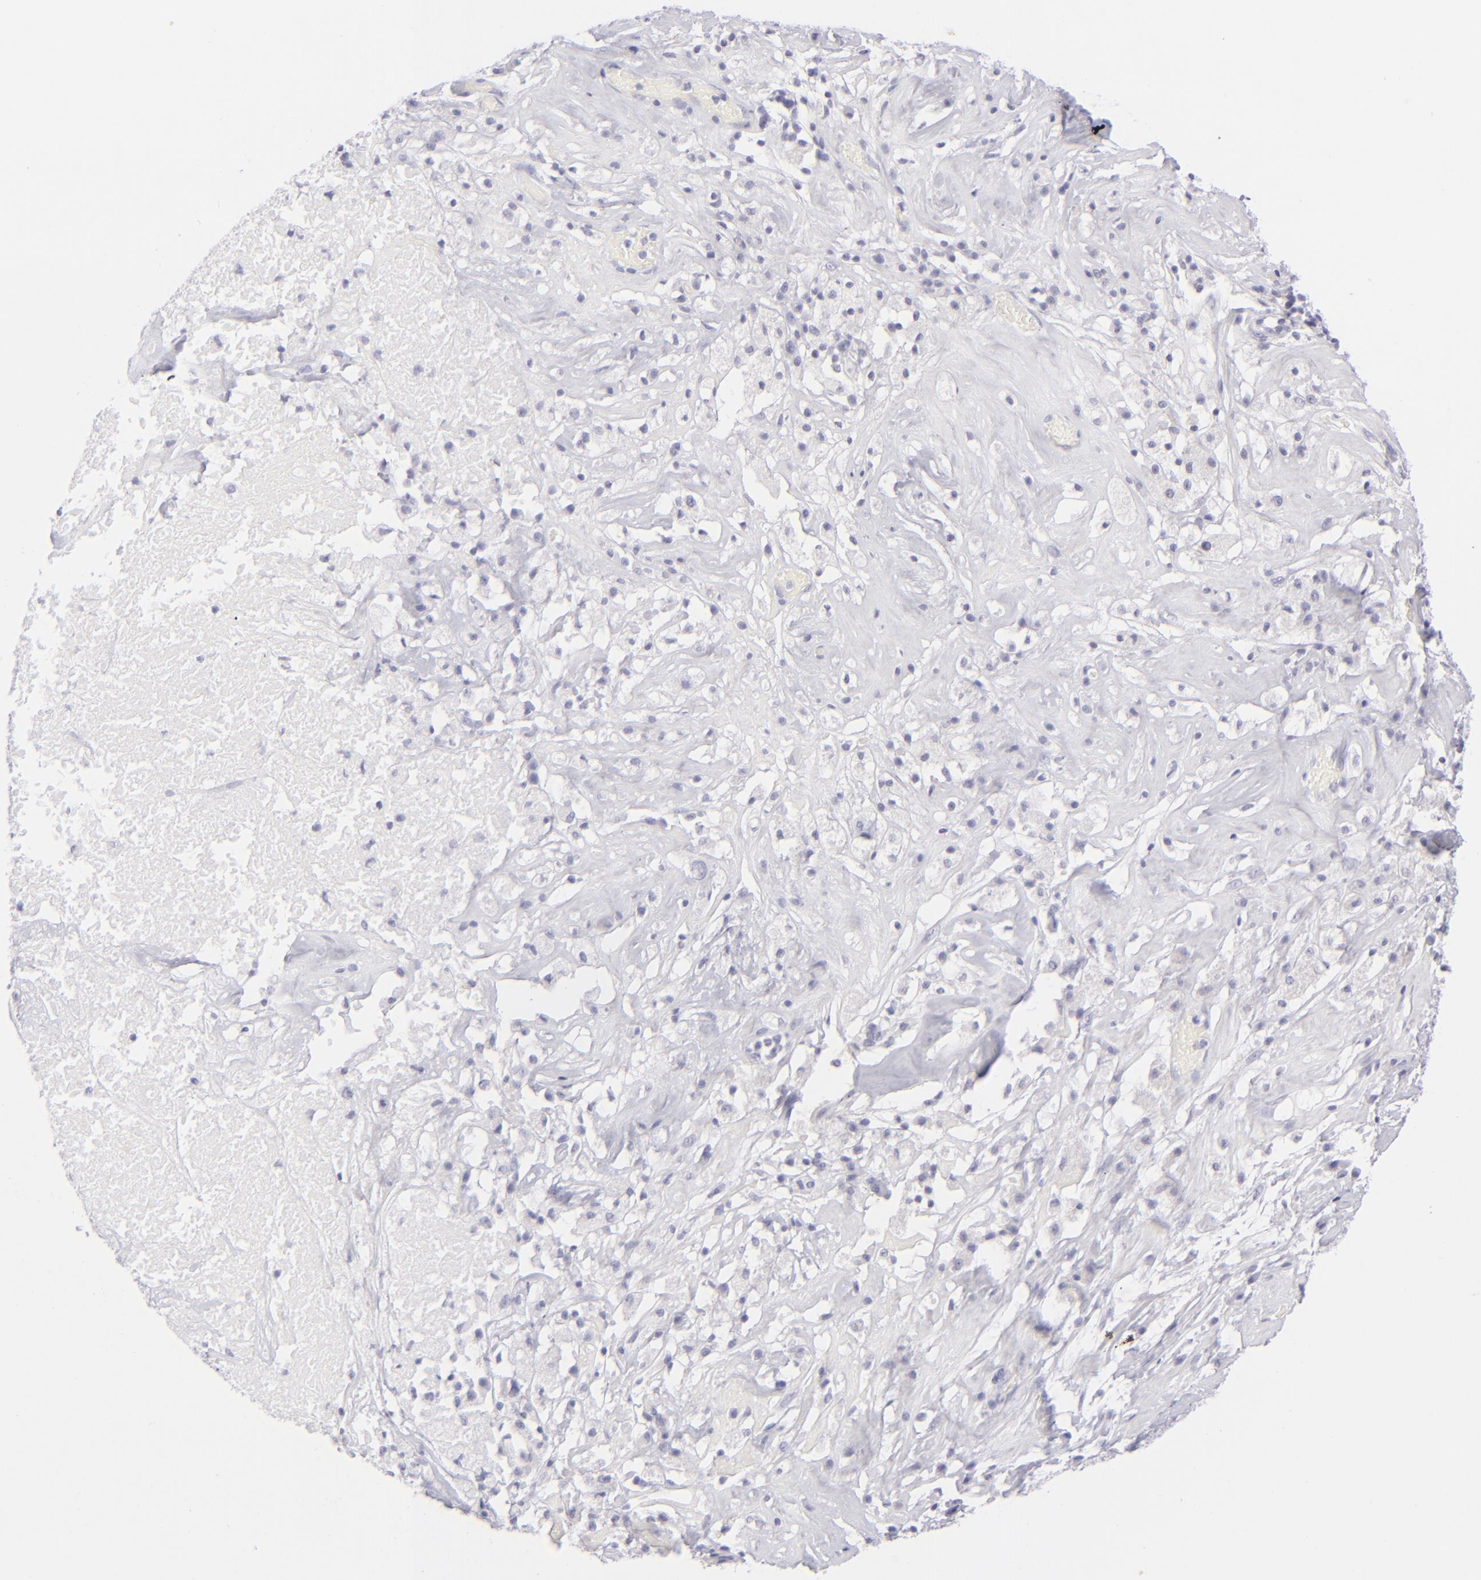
{"staining": {"intensity": "negative", "quantity": "none", "location": "none"}, "tissue": "ovarian cancer", "cell_type": "Tumor cells", "image_type": "cancer", "snomed": [{"axis": "morphology", "description": "Normal tissue, NOS"}, {"axis": "morphology", "description": "Cystadenocarcinoma, serous, NOS"}, {"axis": "topography", "description": "Ovary"}], "caption": "Ovarian cancer was stained to show a protein in brown. There is no significant expression in tumor cells. (DAB immunohistochemistry with hematoxylin counter stain).", "gene": "FCER2", "patient": {"sex": "female", "age": 62}}